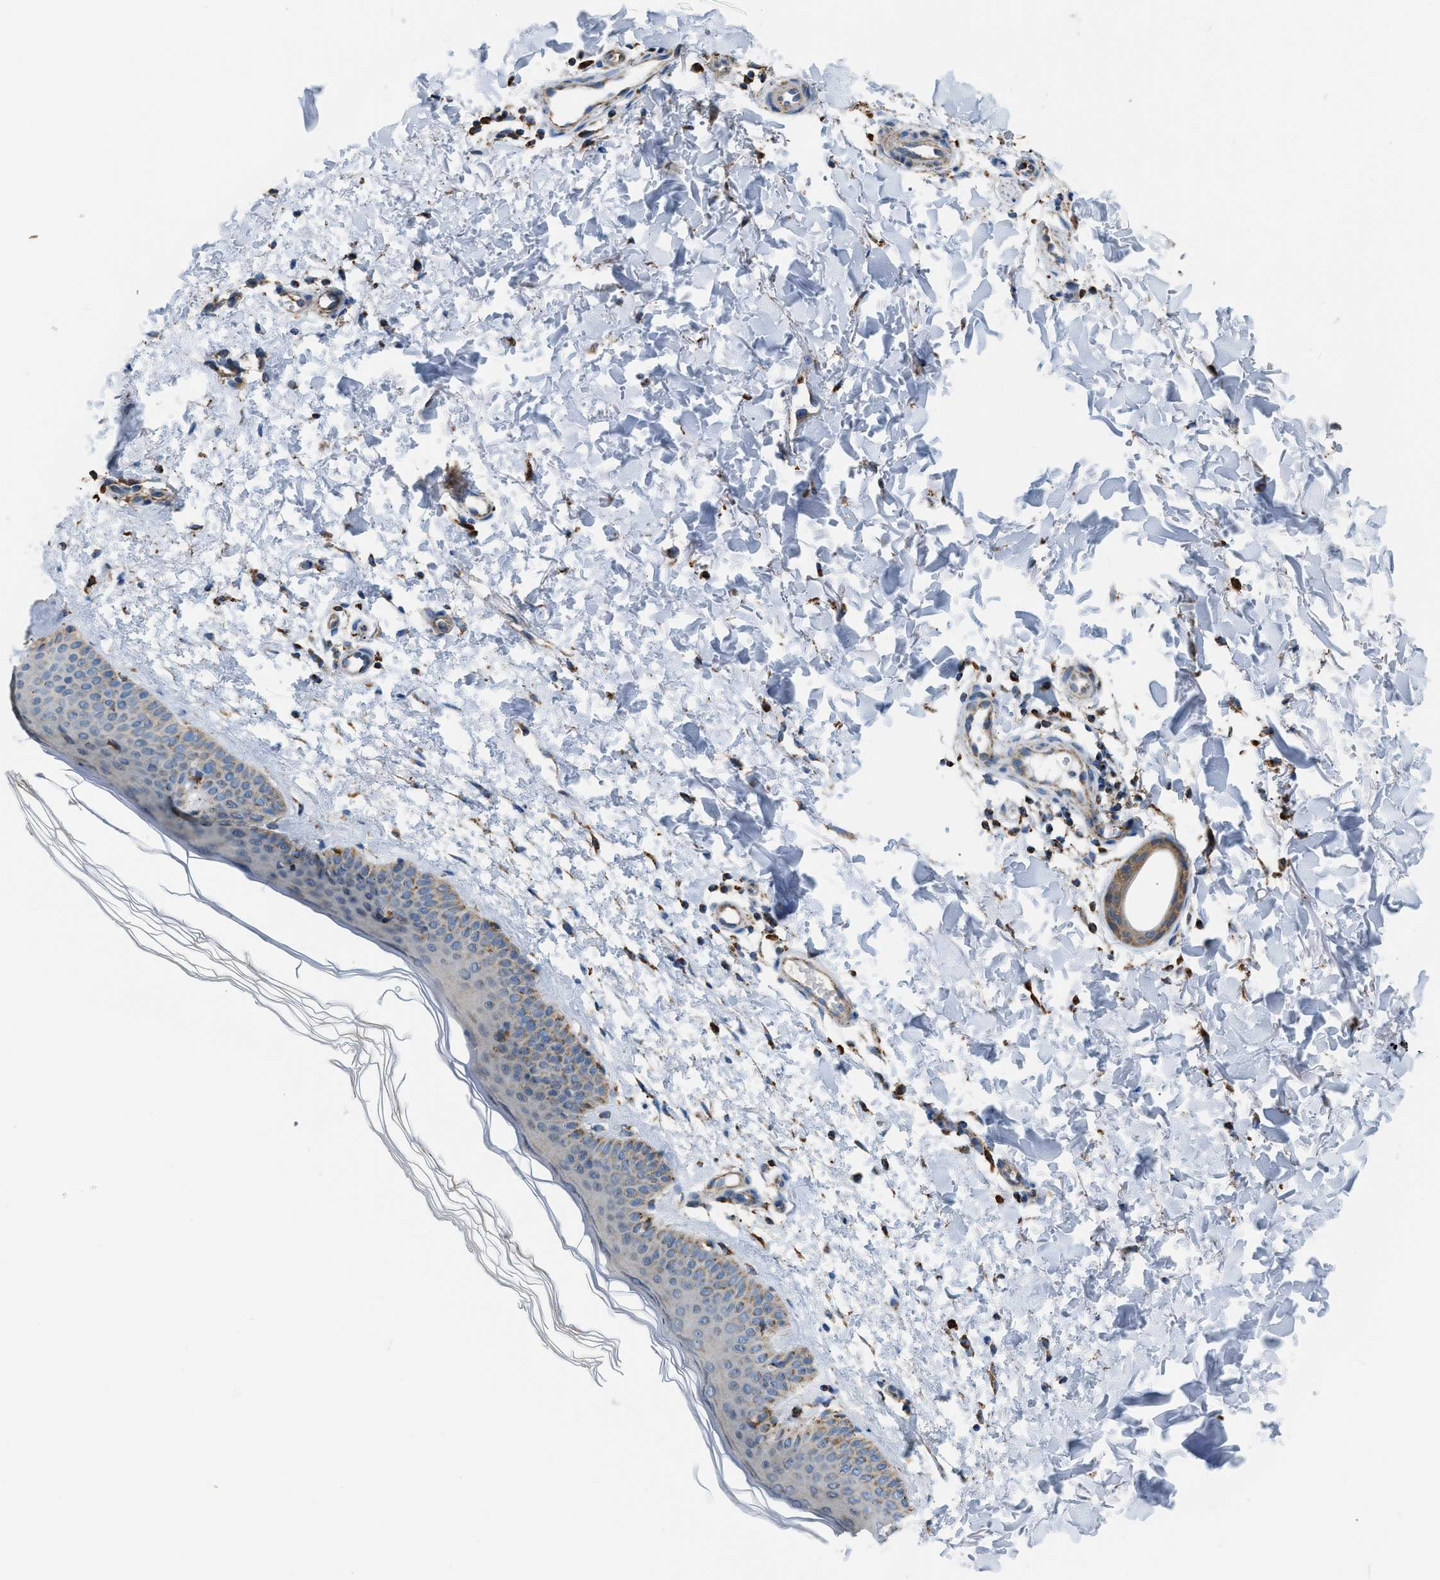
{"staining": {"intensity": "moderate", "quantity": ">75%", "location": "cytoplasmic/membranous"}, "tissue": "skin", "cell_type": "Fibroblasts", "image_type": "normal", "snomed": [{"axis": "morphology", "description": "Normal tissue, NOS"}, {"axis": "morphology", "description": "Malignant melanoma, NOS"}, {"axis": "topography", "description": "Skin"}], "caption": "Protein staining by immunohistochemistry displays moderate cytoplasmic/membranous positivity in about >75% of fibroblasts in normal skin.", "gene": "ETFB", "patient": {"sex": "male", "age": 83}}